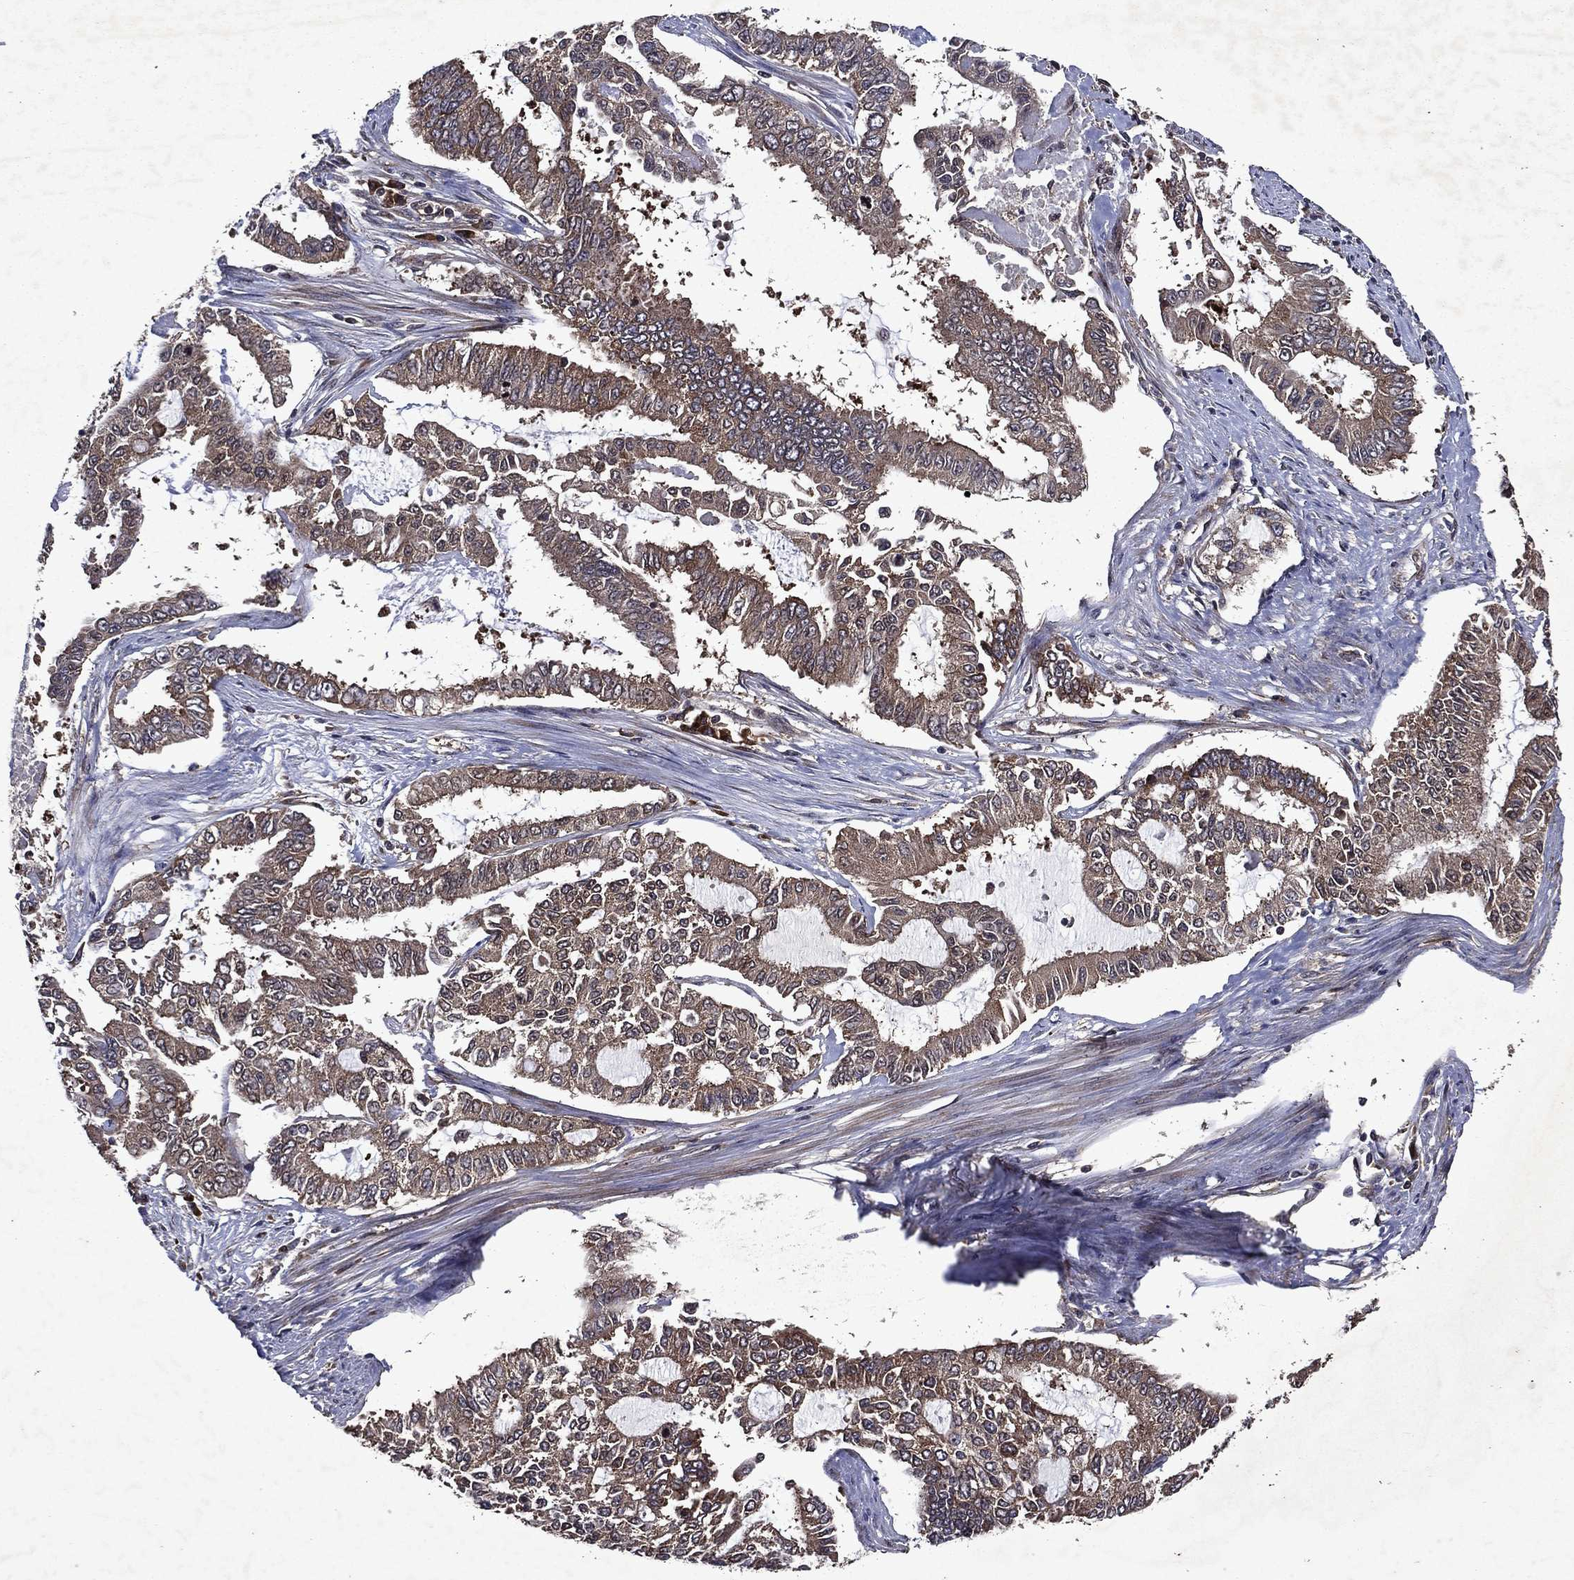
{"staining": {"intensity": "weak", "quantity": "25%-75%", "location": "cytoplasmic/membranous"}, "tissue": "endometrial cancer", "cell_type": "Tumor cells", "image_type": "cancer", "snomed": [{"axis": "morphology", "description": "Adenocarcinoma, NOS"}, {"axis": "topography", "description": "Uterus"}], "caption": "Immunohistochemical staining of endometrial cancer demonstrates low levels of weak cytoplasmic/membranous protein staining in approximately 25%-75% of tumor cells.", "gene": "EIF2B4", "patient": {"sex": "female", "age": 59}}